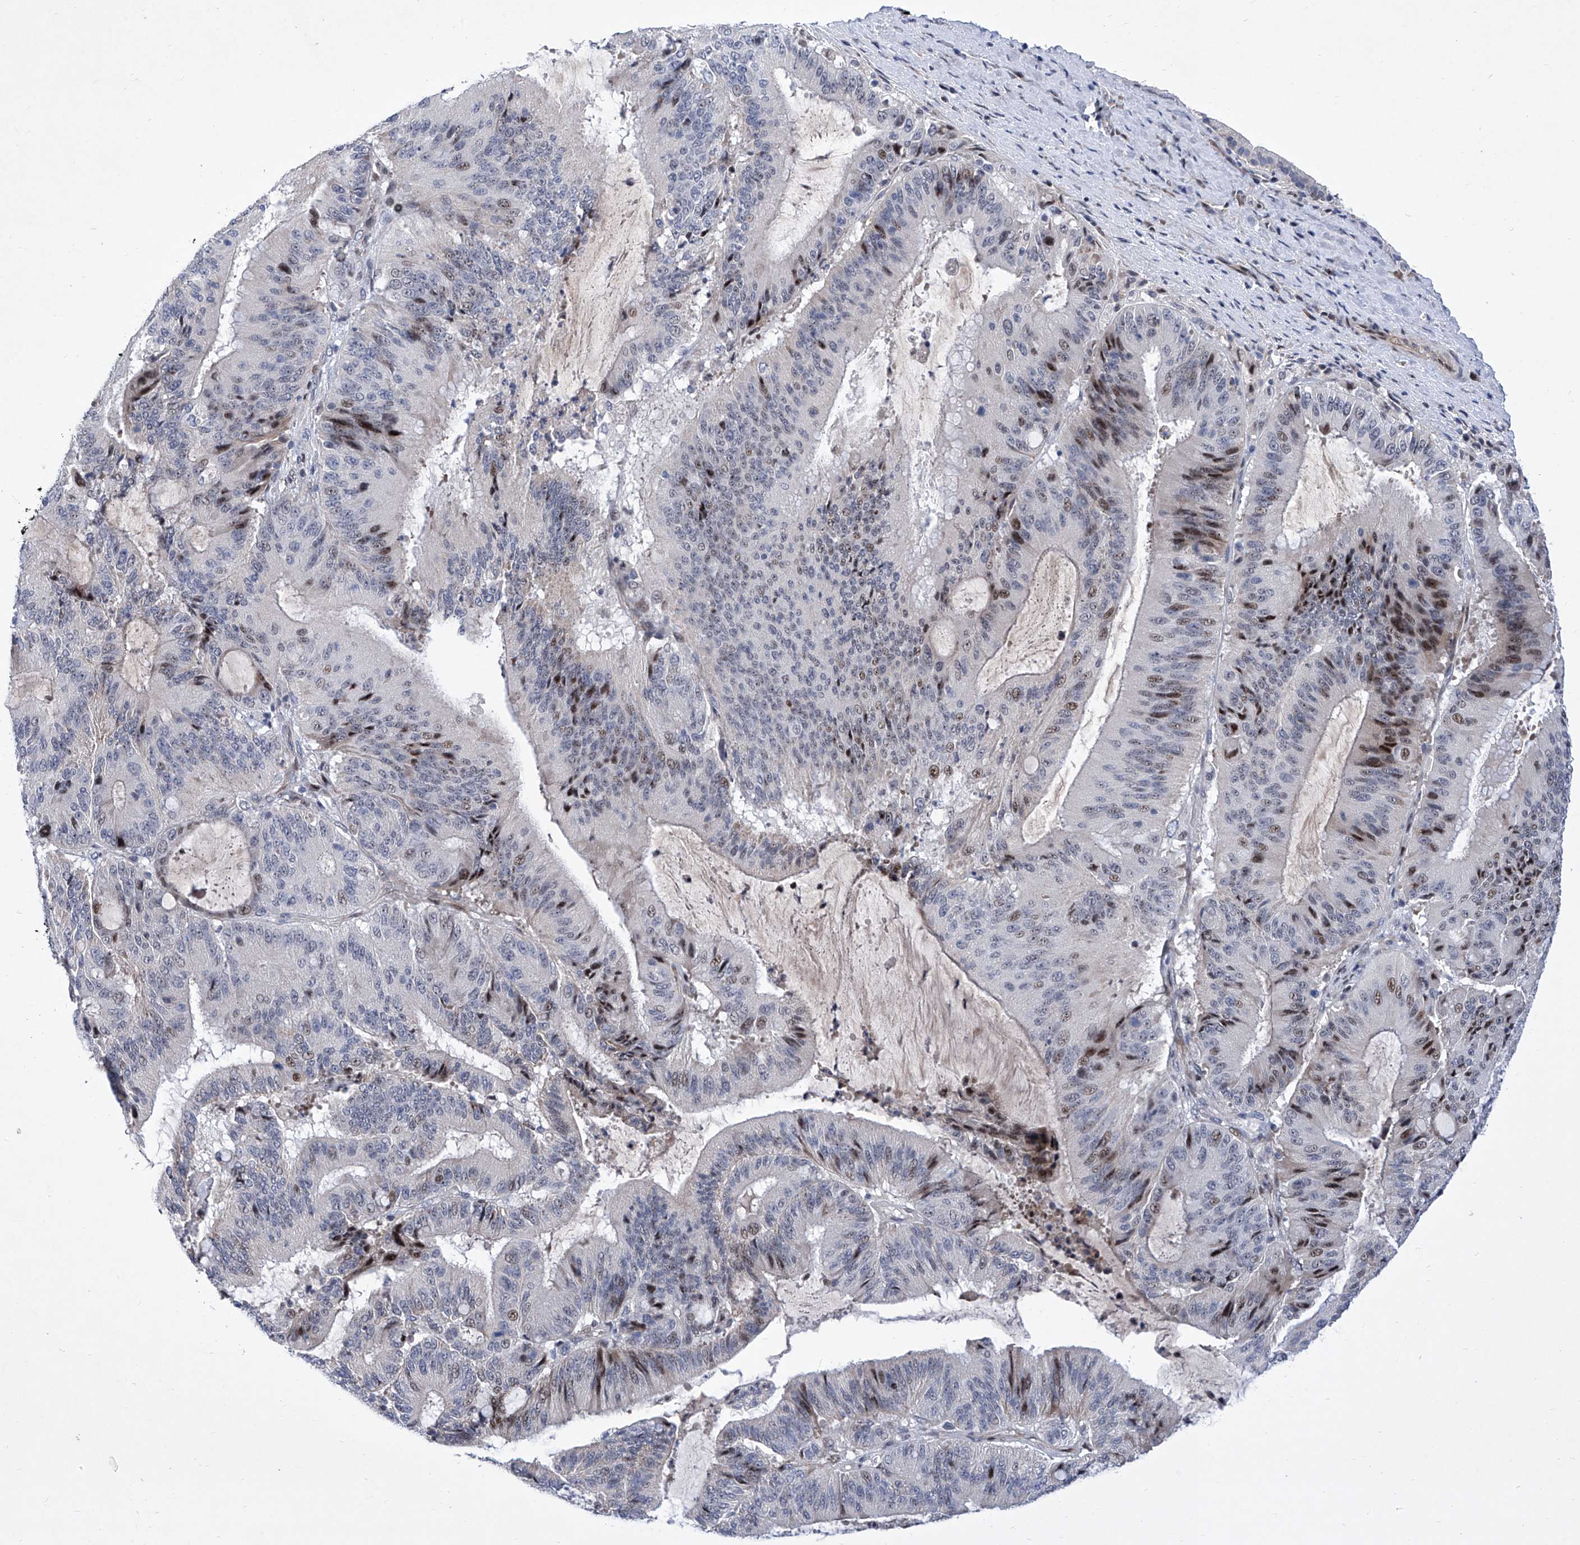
{"staining": {"intensity": "moderate", "quantity": "<25%", "location": "nuclear"}, "tissue": "liver cancer", "cell_type": "Tumor cells", "image_type": "cancer", "snomed": [{"axis": "morphology", "description": "Normal tissue, NOS"}, {"axis": "morphology", "description": "Cholangiocarcinoma"}, {"axis": "topography", "description": "Liver"}, {"axis": "topography", "description": "Peripheral nerve tissue"}], "caption": "Protein staining of liver cholangiocarcinoma tissue demonstrates moderate nuclear positivity in about <25% of tumor cells. (Brightfield microscopy of DAB IHC at high magnification).", "gene": "NUFIP1", "patient": {"sex": "female", "age": 73}}